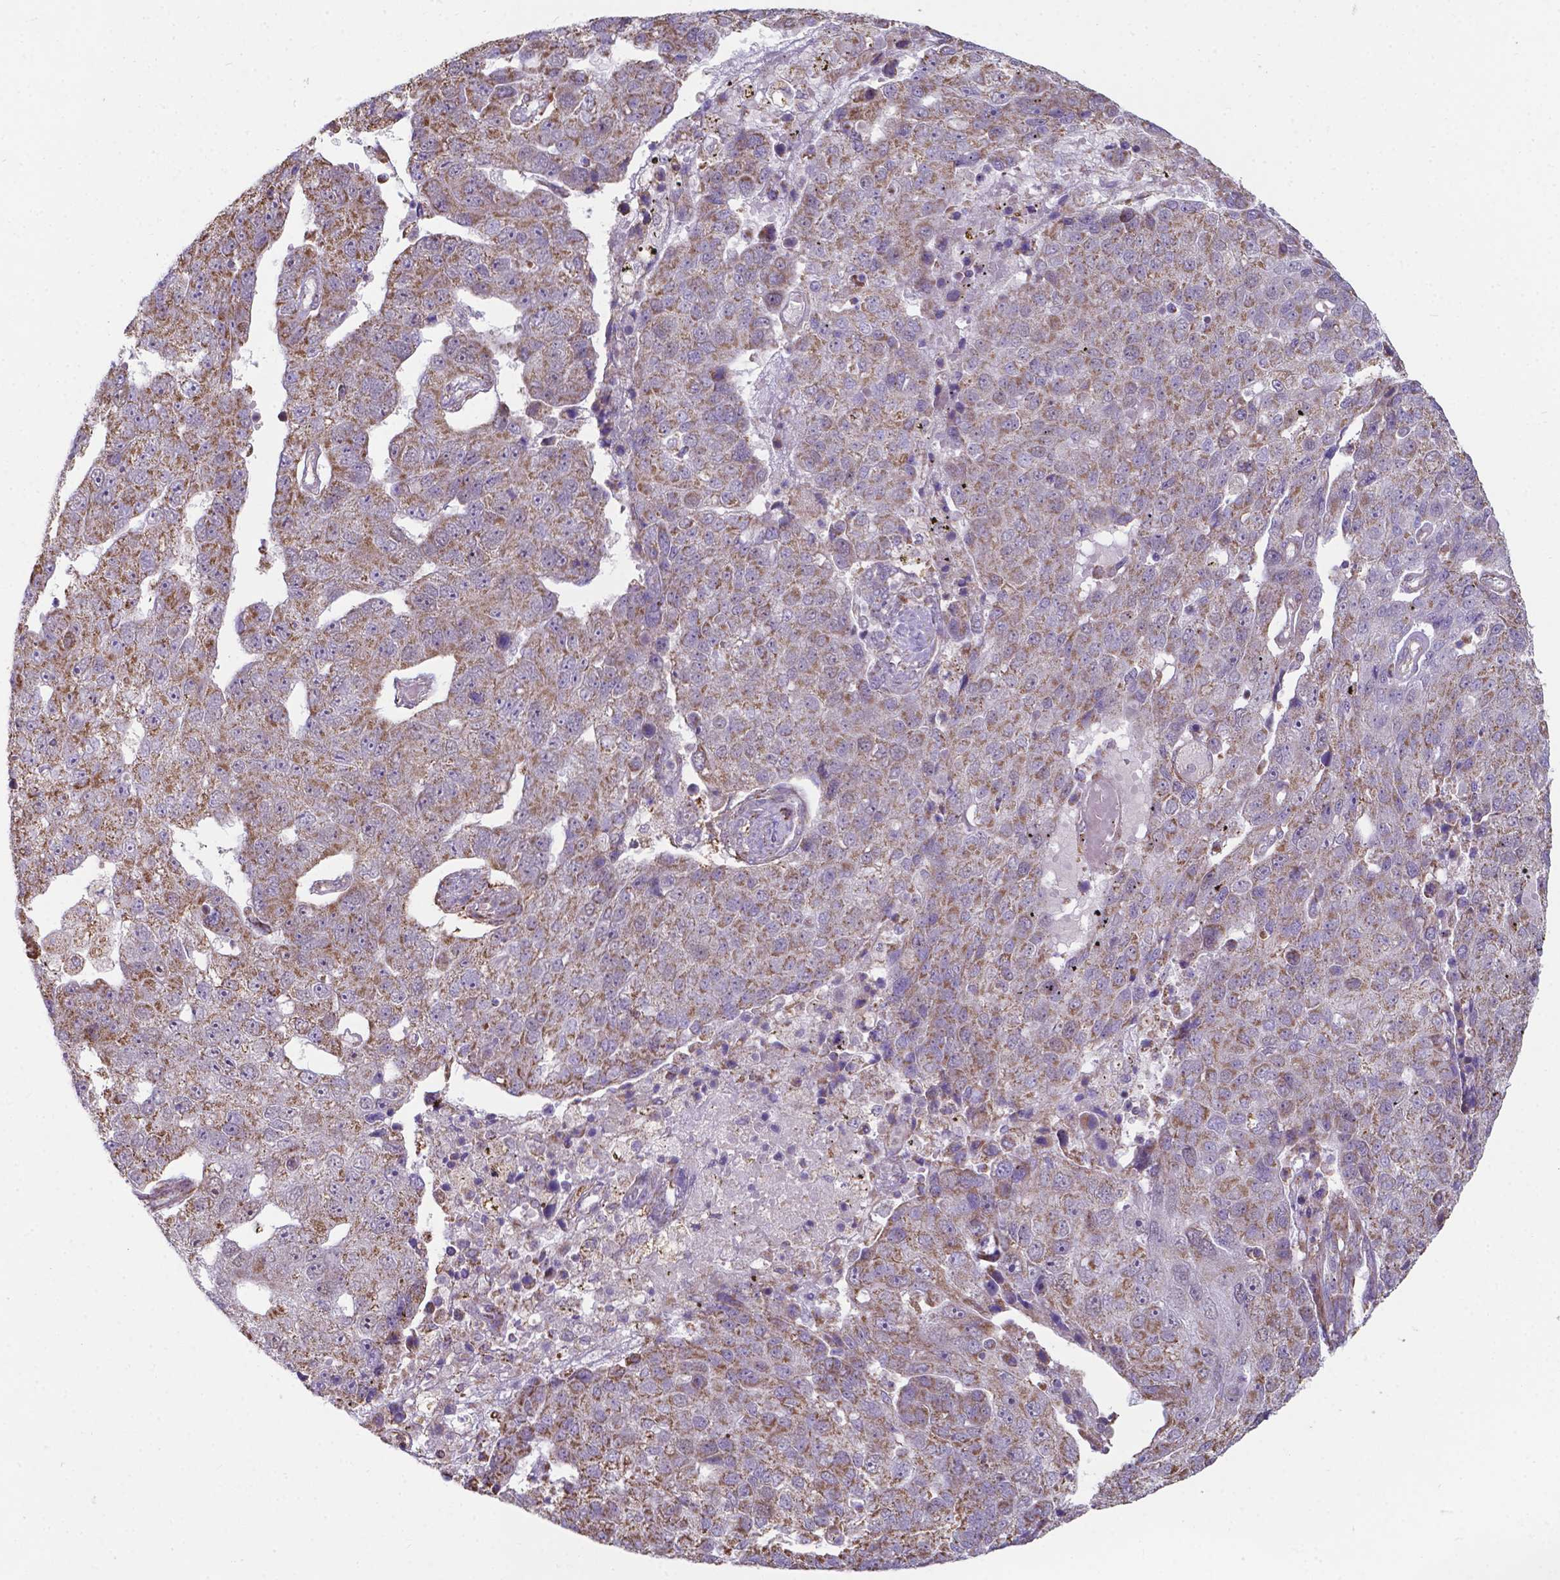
{"staining": {"intensity": "moderate", "quantity": "25%-75%", "location": "cytoplasmic/membranous"}, "tissue": "pancreatic cancer", "cell_type": "Tumor cells", "image_type": "cancer", "snomed": [{"axis": "morphology", "description": "Adenocarcinoma, NOS"}, {"axis": "topography", "description": "Pancreas"}], "caption": "The micrograph shows immunohistochemical staining of pancreatic cancer (adenocarcinoma). There is moderate cytoplasmic/membranous staining is present in approximately 25%-75% of tumor cells.", "gene": "FAM114A1", "patient": {"sex": "female", "age": 61}}